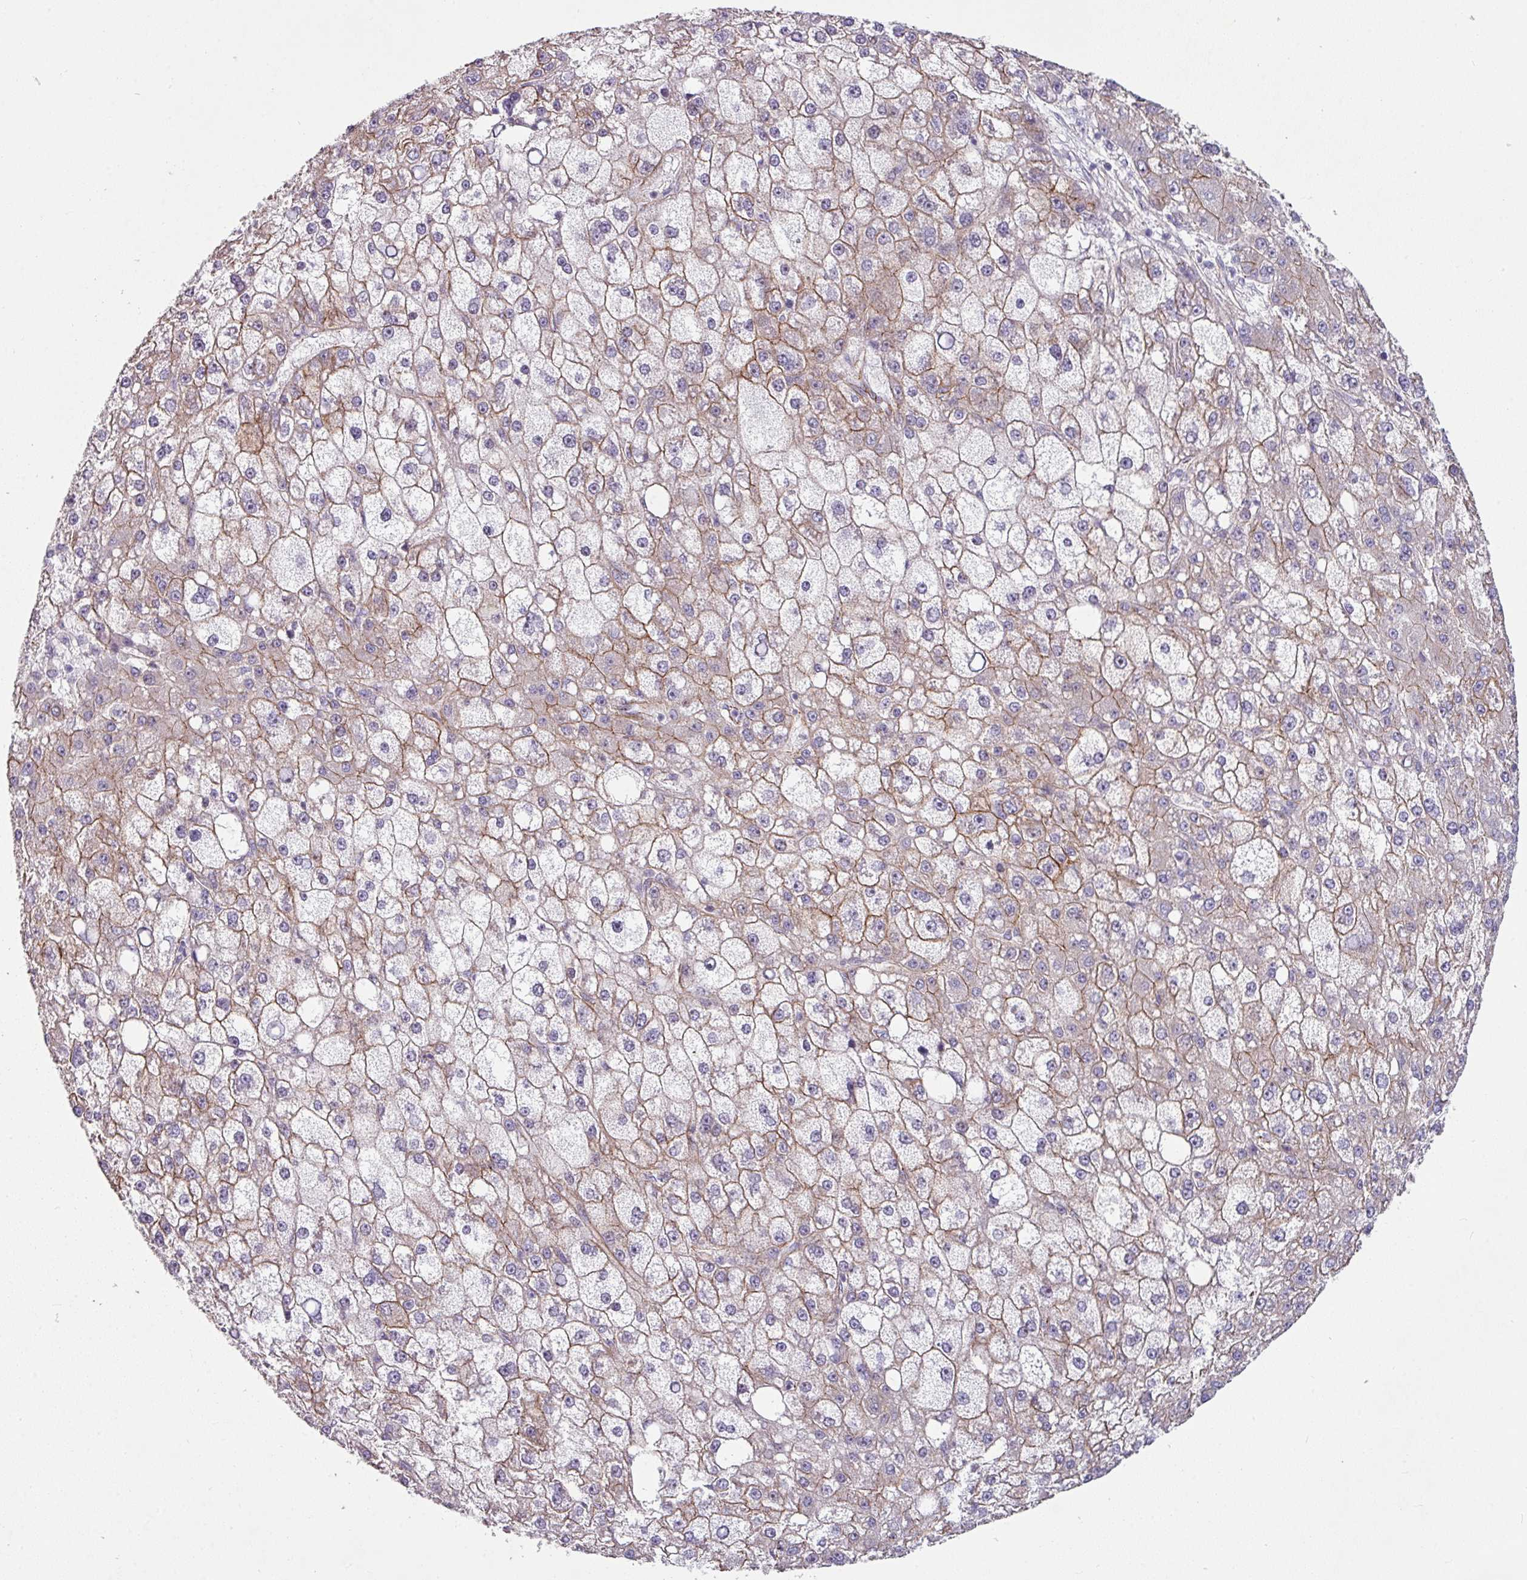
{"staining": {"intensity": "weak", "quantity": "25%-75%", "location": "cytoplasmic/membranous"}, "tissue": "liver cancer", "cell_type": "Tumor cells", "image_type": "cancer", "snomed": [{"axis": "morphology", "description": "Carcinoma, Hepatocellular, NOS"}, {"axis": "topography", "description": "Liver"}], "caption": "This is a micrograph of IHC staining of hepatocellular carcinoma (liver), which shows weak expression in the cytoplasmic/membranous of tumor cells.", "gene": "JUP", "patient": {"sex": "male", "age": 67}}